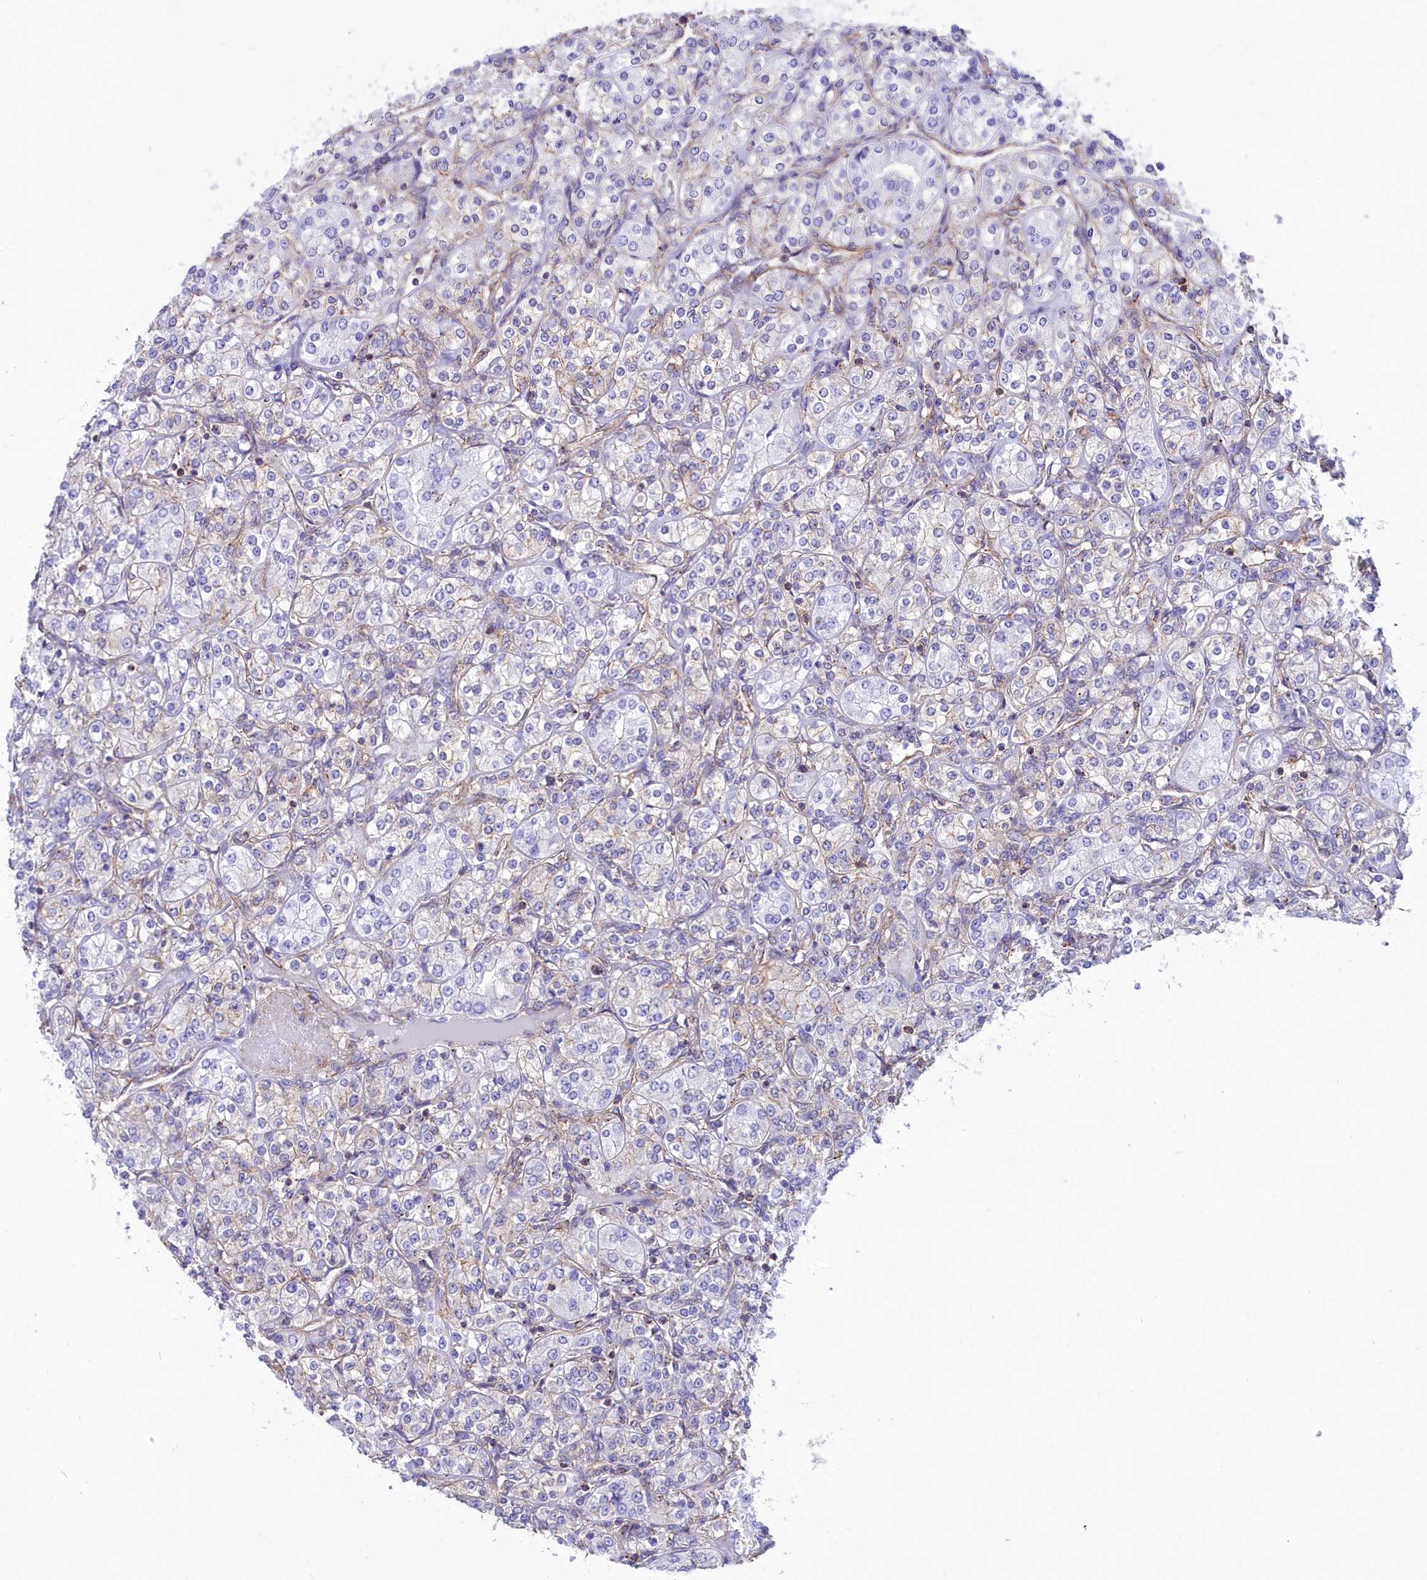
{"staining": {"intensity": "negative", "quantity": "none", "location": "none"}, "tissue": "renal cancer", "cell_type": "Tumor cells", "image_type": "cancer", "snomed": [{"axis": "morphology", "description": "Adenocarcinoma, NOS"}, {"axis": "topography", "description": "Kidney"}], "caption": "Protein analysis of renal adenocarcinoma displays no significant expression in tumor cells. (DAB immunohistochemistry, high magnification).", "gene": "SEPTIN9", "patient": {"sex": "male", "age": 77}}